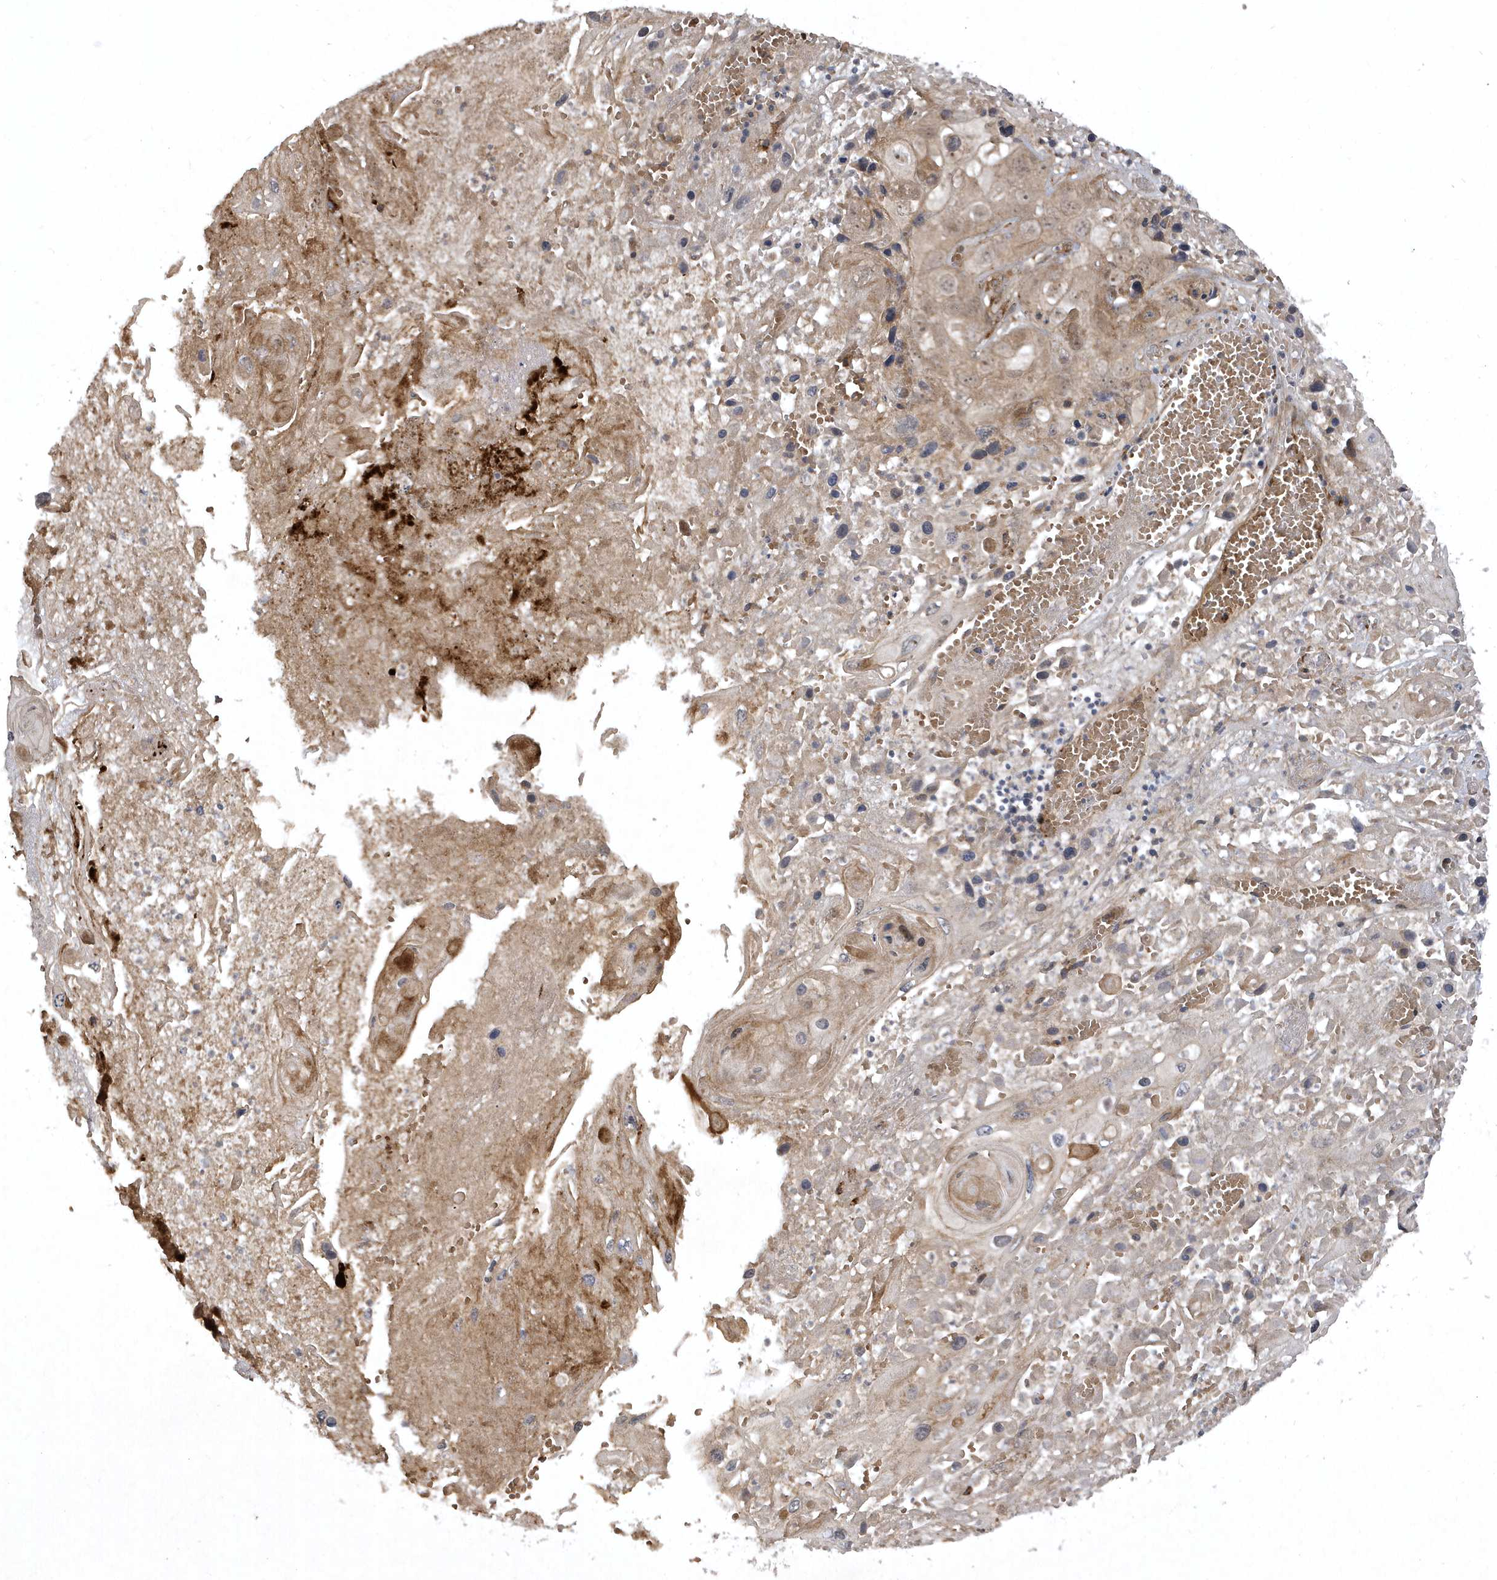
{"staining": {"intensity": "weak", "quantity": "<25%", "location": "cytoplasmic/membranous"}, "tissue": "skin cancer", "cell_type": "Tumor cells", "image_type": "cancer", "snomed": [{"axis": "morphology", "description": "Squamous cell carcinoma, NOS"}, {"axis": "topography", "description": "Skin"}], "caption": "Tumor cells show no significant protein expression in skin cancer. (IHC, brightfield microscopy, high magnification).", "gene": "FAM83C", "patient": {"sex": "male", "age": 55}}